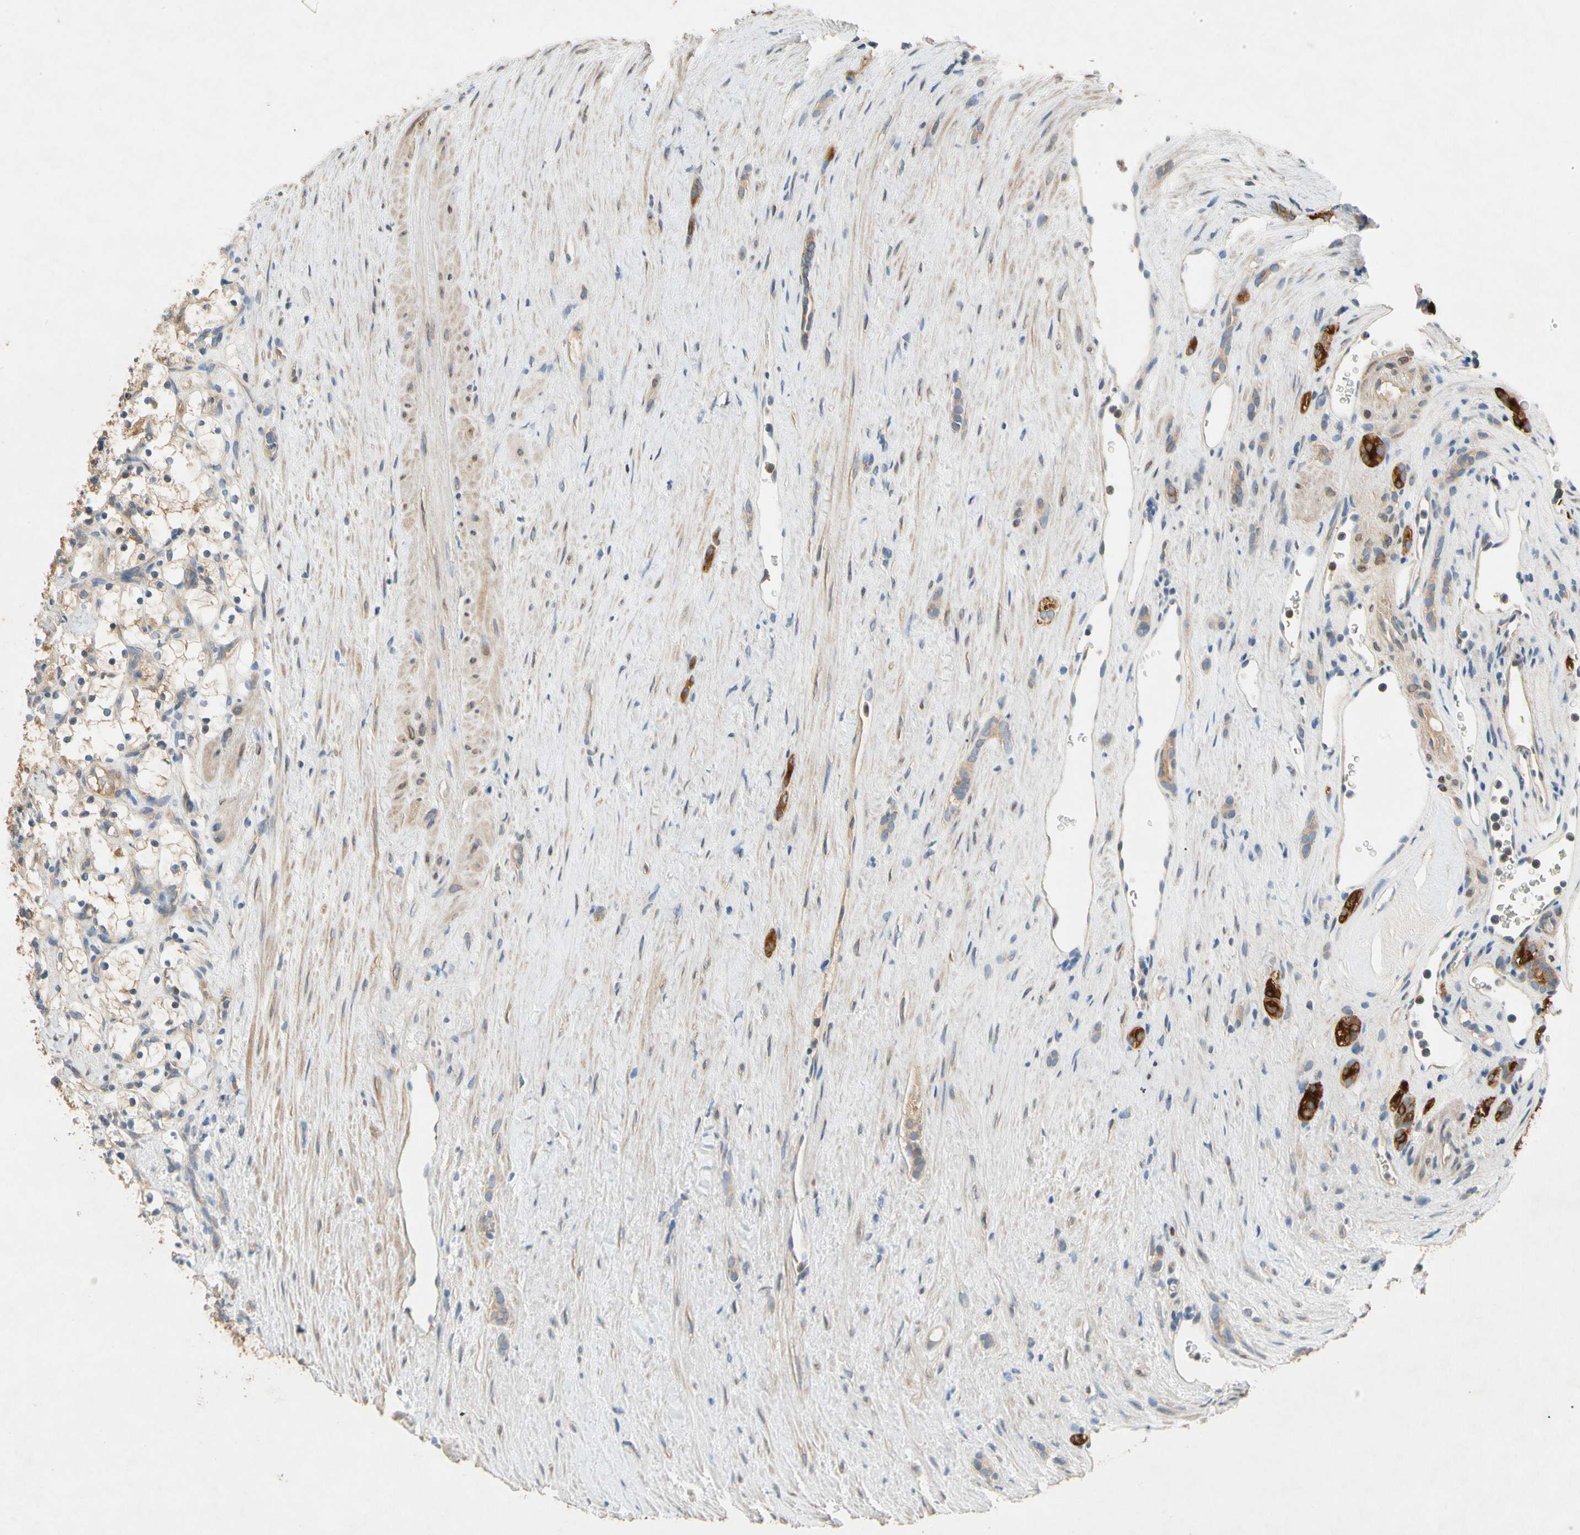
{"staining": {"intensity": "negative", "quantity": "none", "location": "none"}, "tissue": "renal cancer", "cell_type": "Tumor cells", "image_type": "cancer", "snomed": [{"axis": "morphology", "description": "Adenocarcinoma, NOS"}, {"axis": "topography", "description": "Kidney"}], "caption": "Tumor cells show no significant positivity in adenocarcinoma (renal).", "gene": "USP46", "patient": {"sex": "female", "age": 69}}